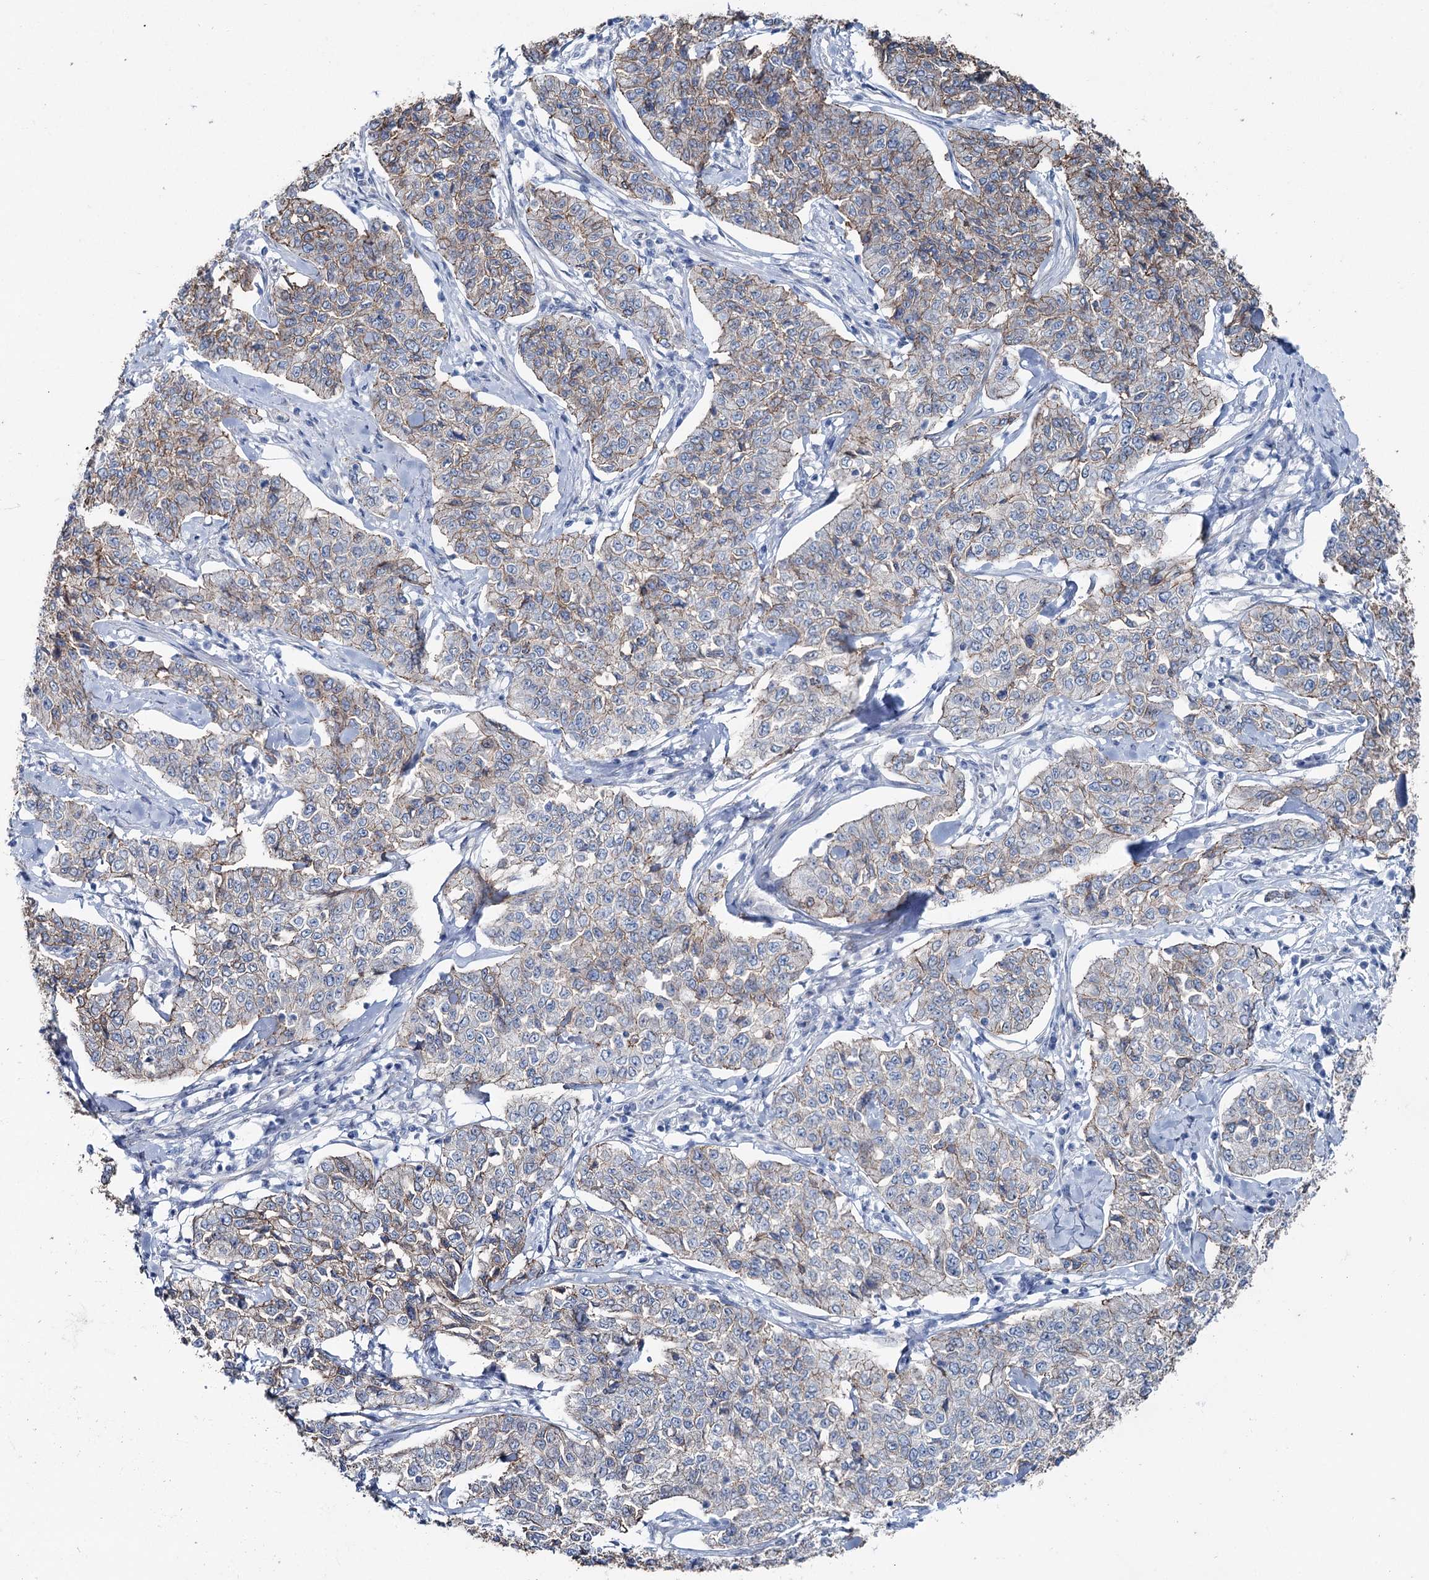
{"staining": {"intensity": "moderate", "quantity": "25%-75%", "location": "cytoplasmic/membranous"}, "tissue": "cervical cancer", "cell_type": "Tumor cells", "image_type": "cancer", "snomed": [{"axis": "morphology", "description": "Squamous cell carcinoma, NOS"}, {"axis": "topography", "description": "Cervix"}], "caption": "Tumor cells exhibit medium levels of moderate cytoplasmic/membranous positivity in about 25%-75% of cells in human cervical cancer. (DAB IHC, brown staining for protein, blue staining for nuclei).", "gene": "FAM120B", "patient": {"sex": "female", "age": 35}}